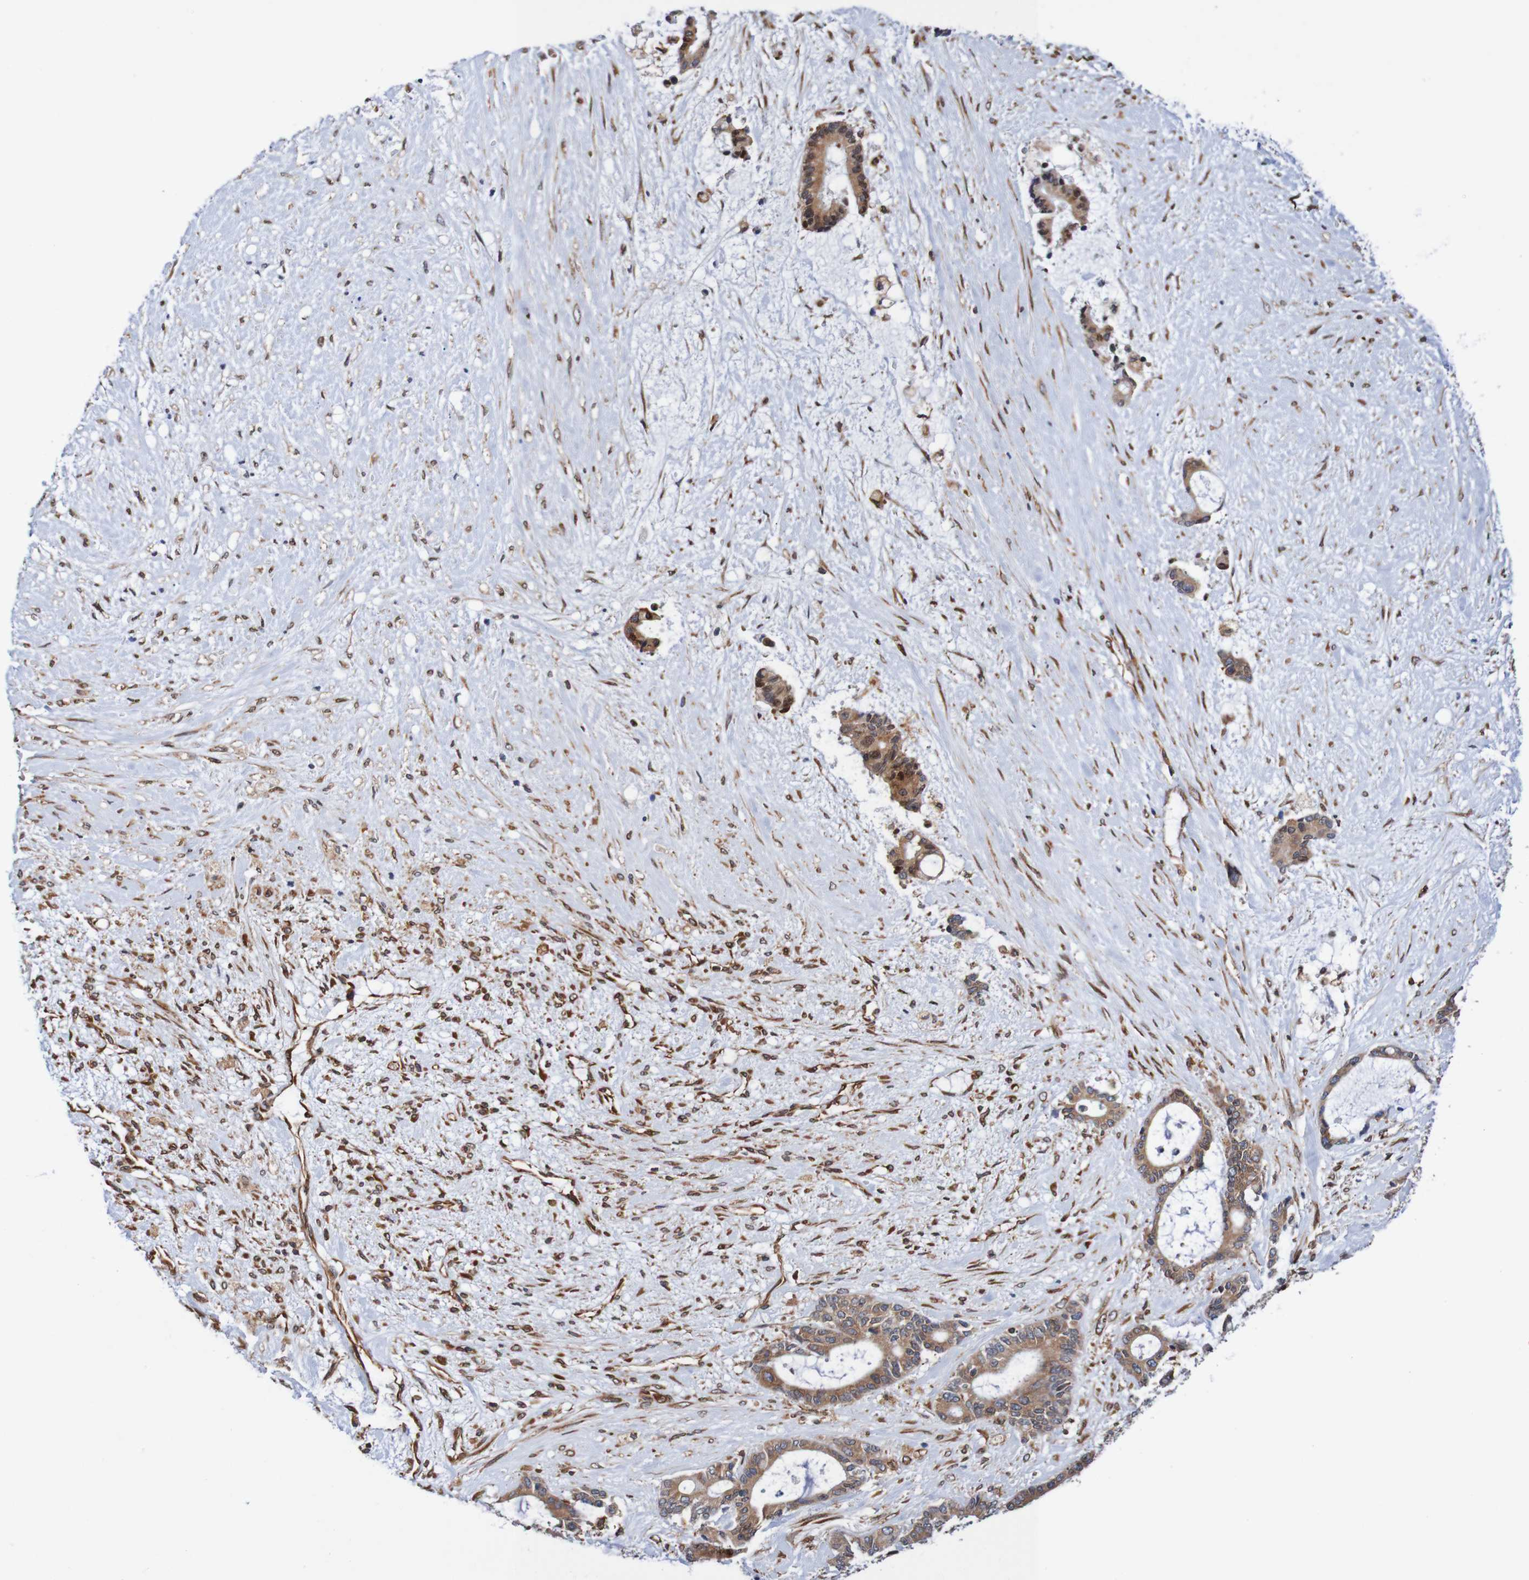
{"staining": {"intensity": "moderate", "quantity": ">75%", "location": "cytoplasmic/membranous"}, "tissue": "liver cancer", "cell_type": "Tumor cells", "image_type": "cancer", "snomed": [{"axis": "morphology", "description": "Normal tissue, NOS"}, {"axis": "morphology", "description": "Cholangiocarcinoma"}, {"axis": "topography", "description": "Liver"}, {"axis": "topography", "description": "Peripheral nerve tissue"}], "caption": "Liver cancer (cholangiocarcinoma) was stained to show a protein in brown. There is medium levels of moderate cytoplasmic/membranous expression in approximately >75% of tumor cells. (DAB (3,3'-diaminobenzidine) IHC, brown staining for protein, blue staining for nuclei).", "gene": "TMEM109", "patient": {"sex": "female", "age": 73}}